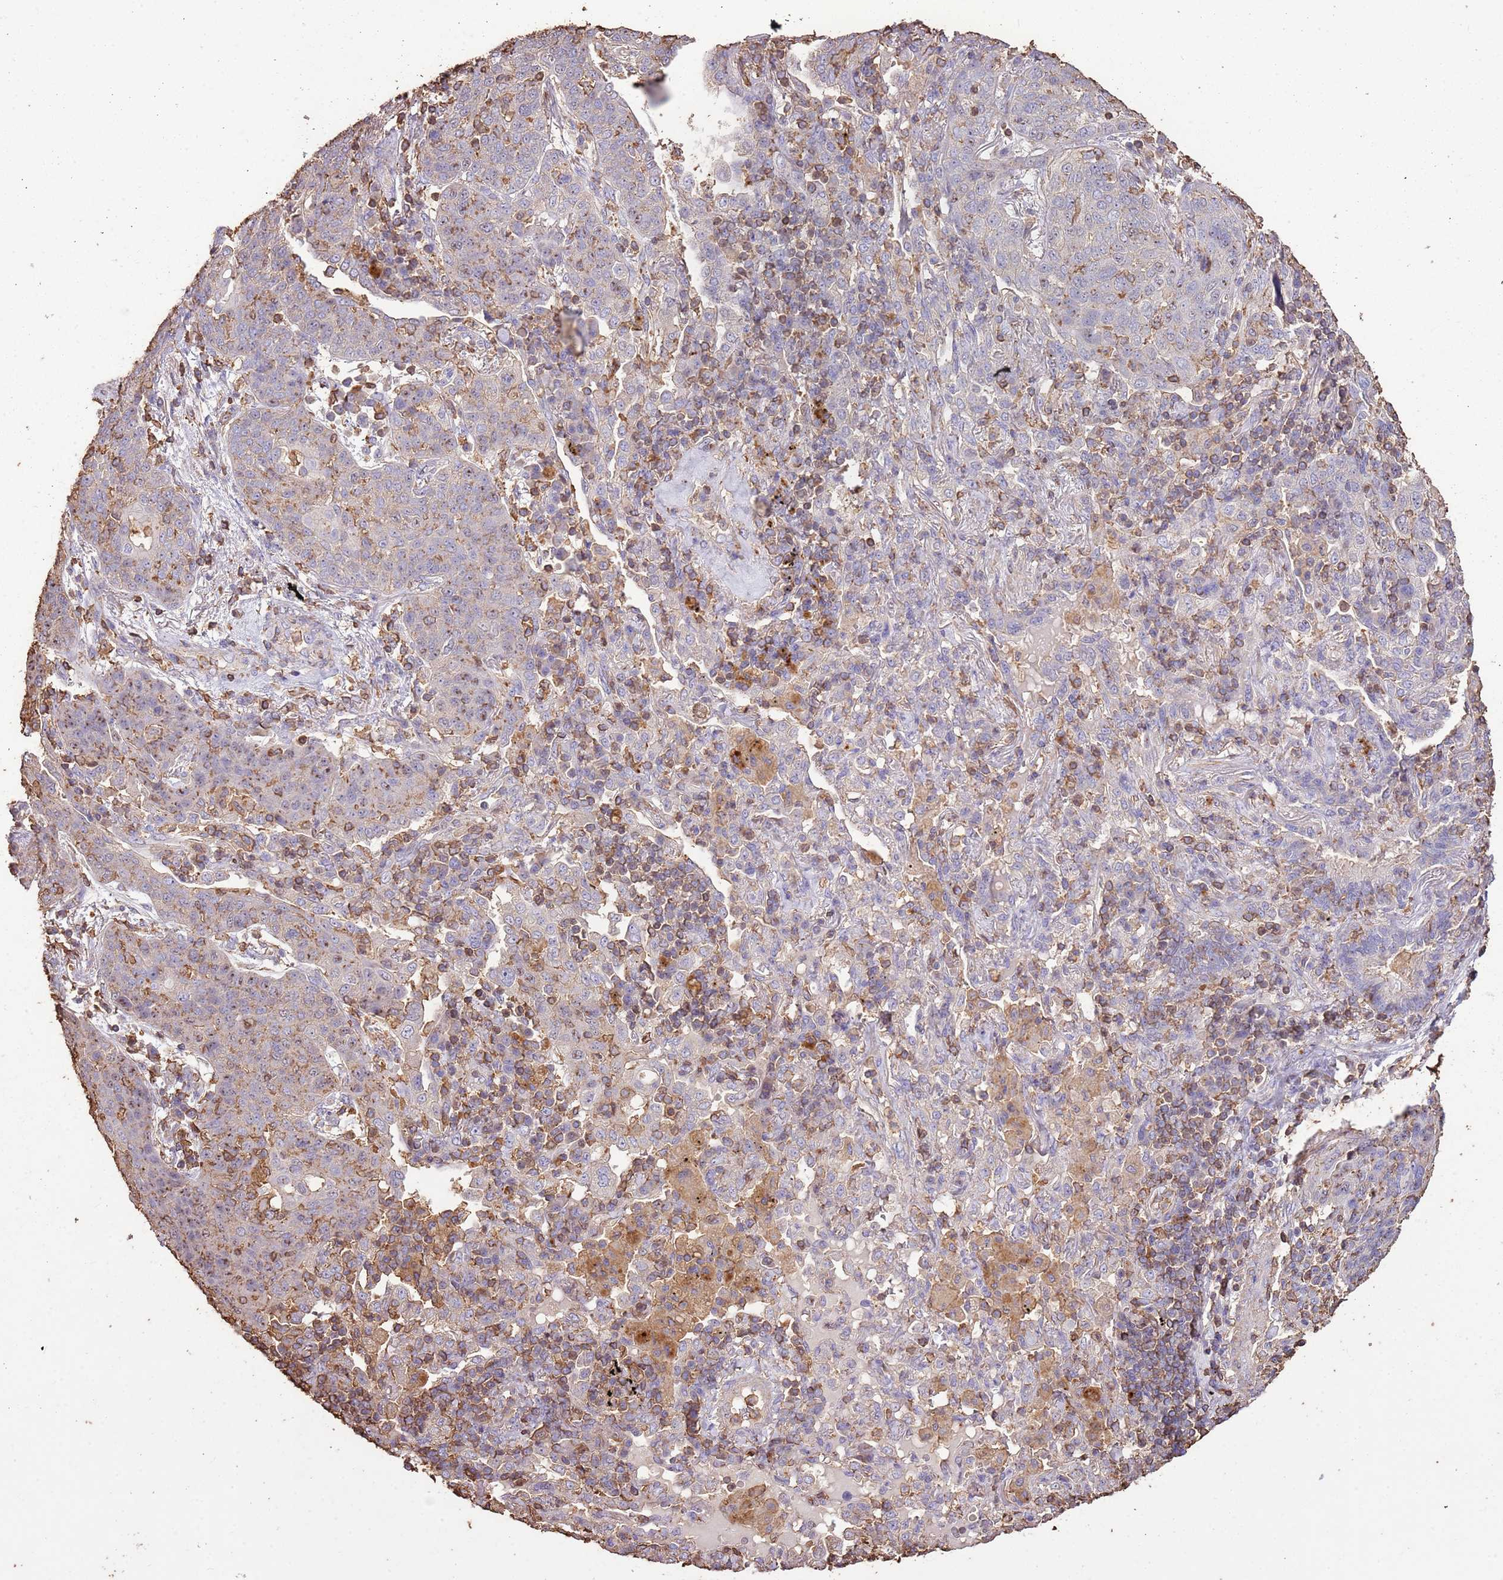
{"staining": {"intensity": "weak", "quantity": "<25%", "location": "cytoplasmic/membranous"}, "tissue": "lung cancer", "cell_type": "Tumor cells", "image_type": "cancer", "snomed": [{"axis": "morphology", "description": "Squamous cell carcinoma, NOS"}, {"axis": "topography", "description": "Lung"}], "caption": "Squamous cell carcinoma (lung) stained for a protein using immunohistochemistry (IHC) reveals no positivity tumor cells.", "gene": "ARL10", "patient": {"sex": "female", "age": 70}}